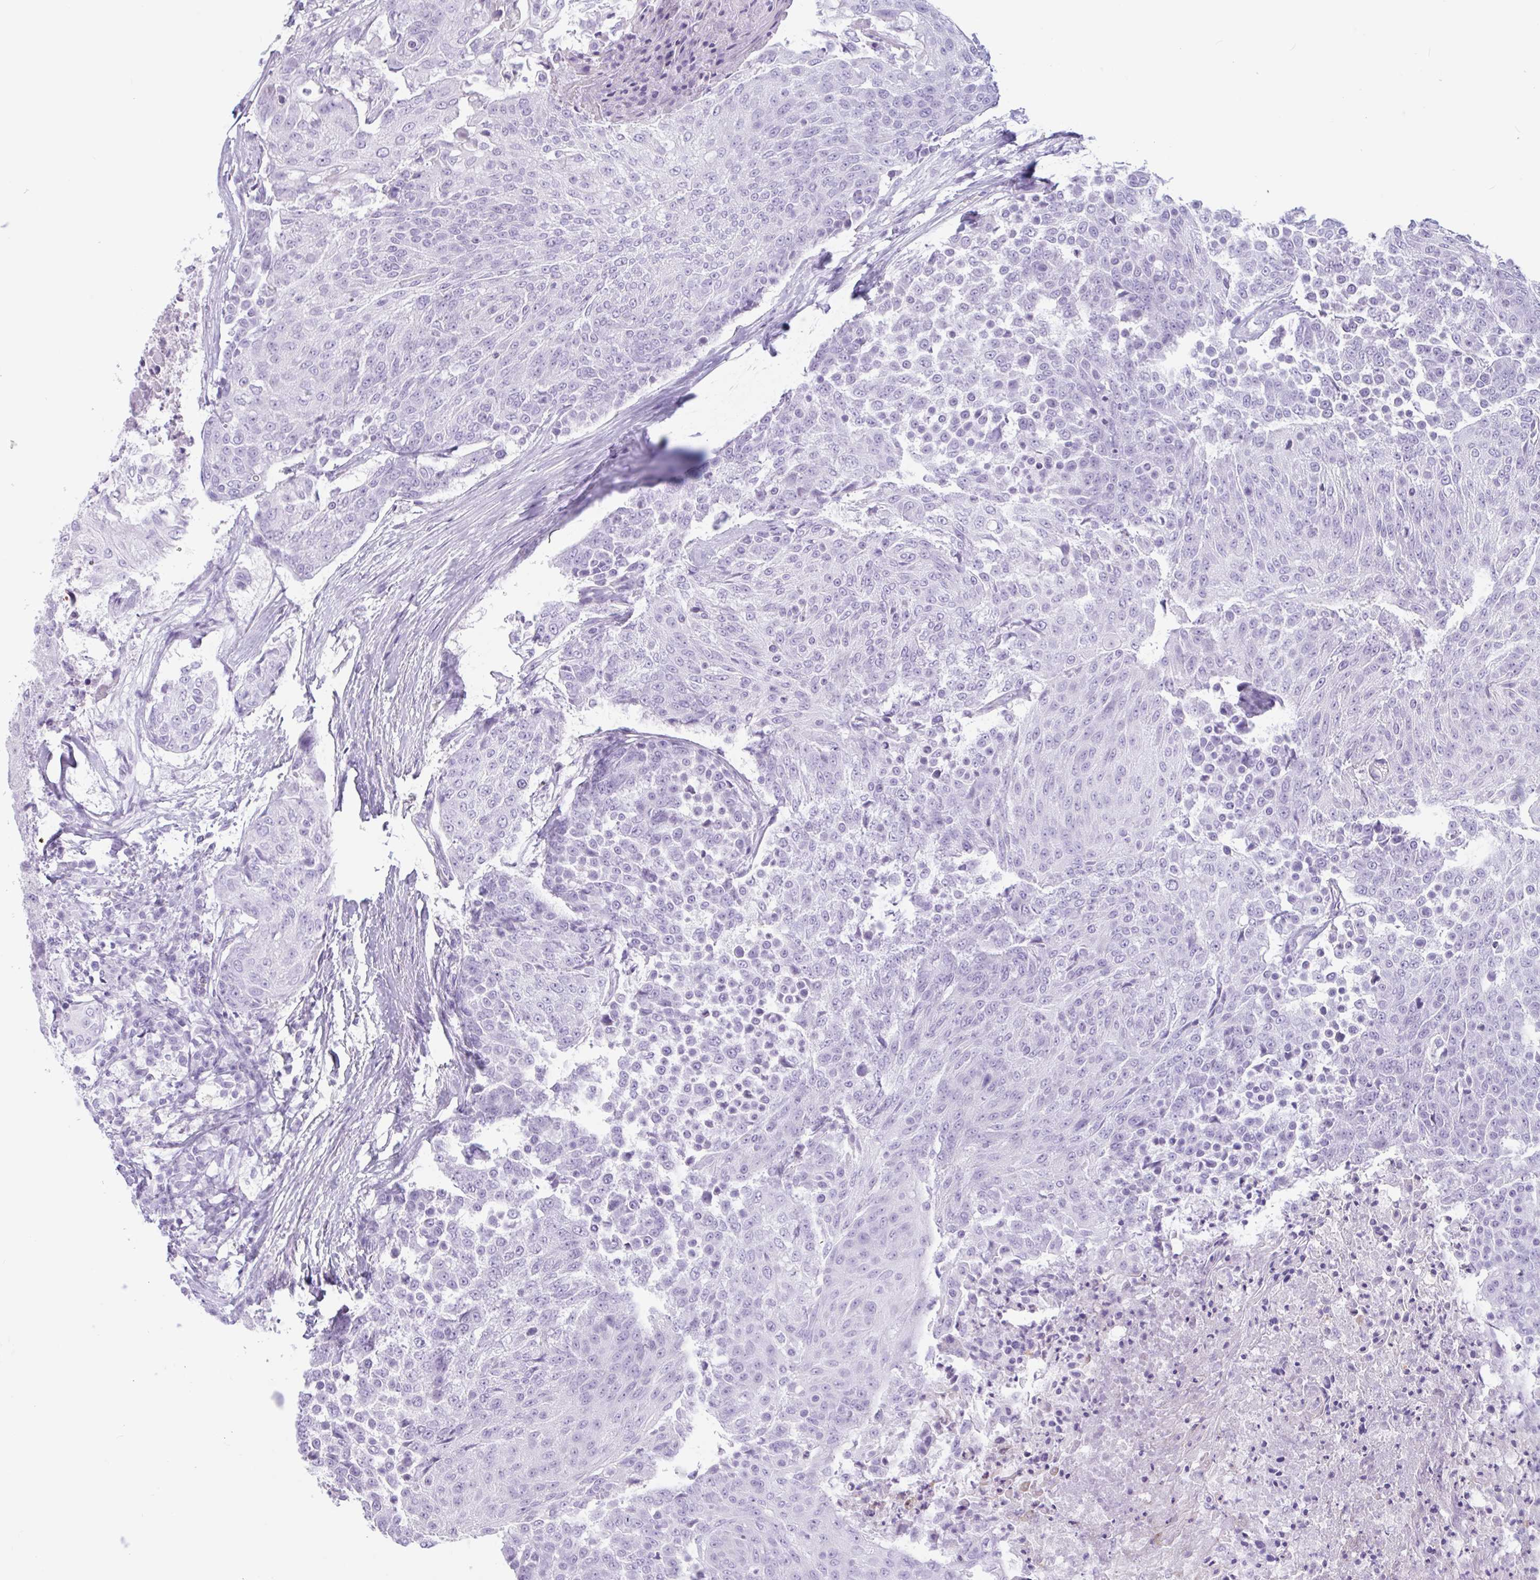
{"staining": {"intensity": "negative", "quantity": "none", "location": "none"}, "tissue": "urothelial cancer", "cell_type": "Tumor cells", "image_type": "cancer", "snomed": [{"axis": "morphology", "description": "Urothelial carcinoma, High grade"}, {"axis": "topography", "description": "Urinary bladder"}], "caption": "There is no significant staining in tumor cells of high-grade urothelial carcinoma.", "gene": "CTSE", "patient": {"sex": "female", "age": 63}}